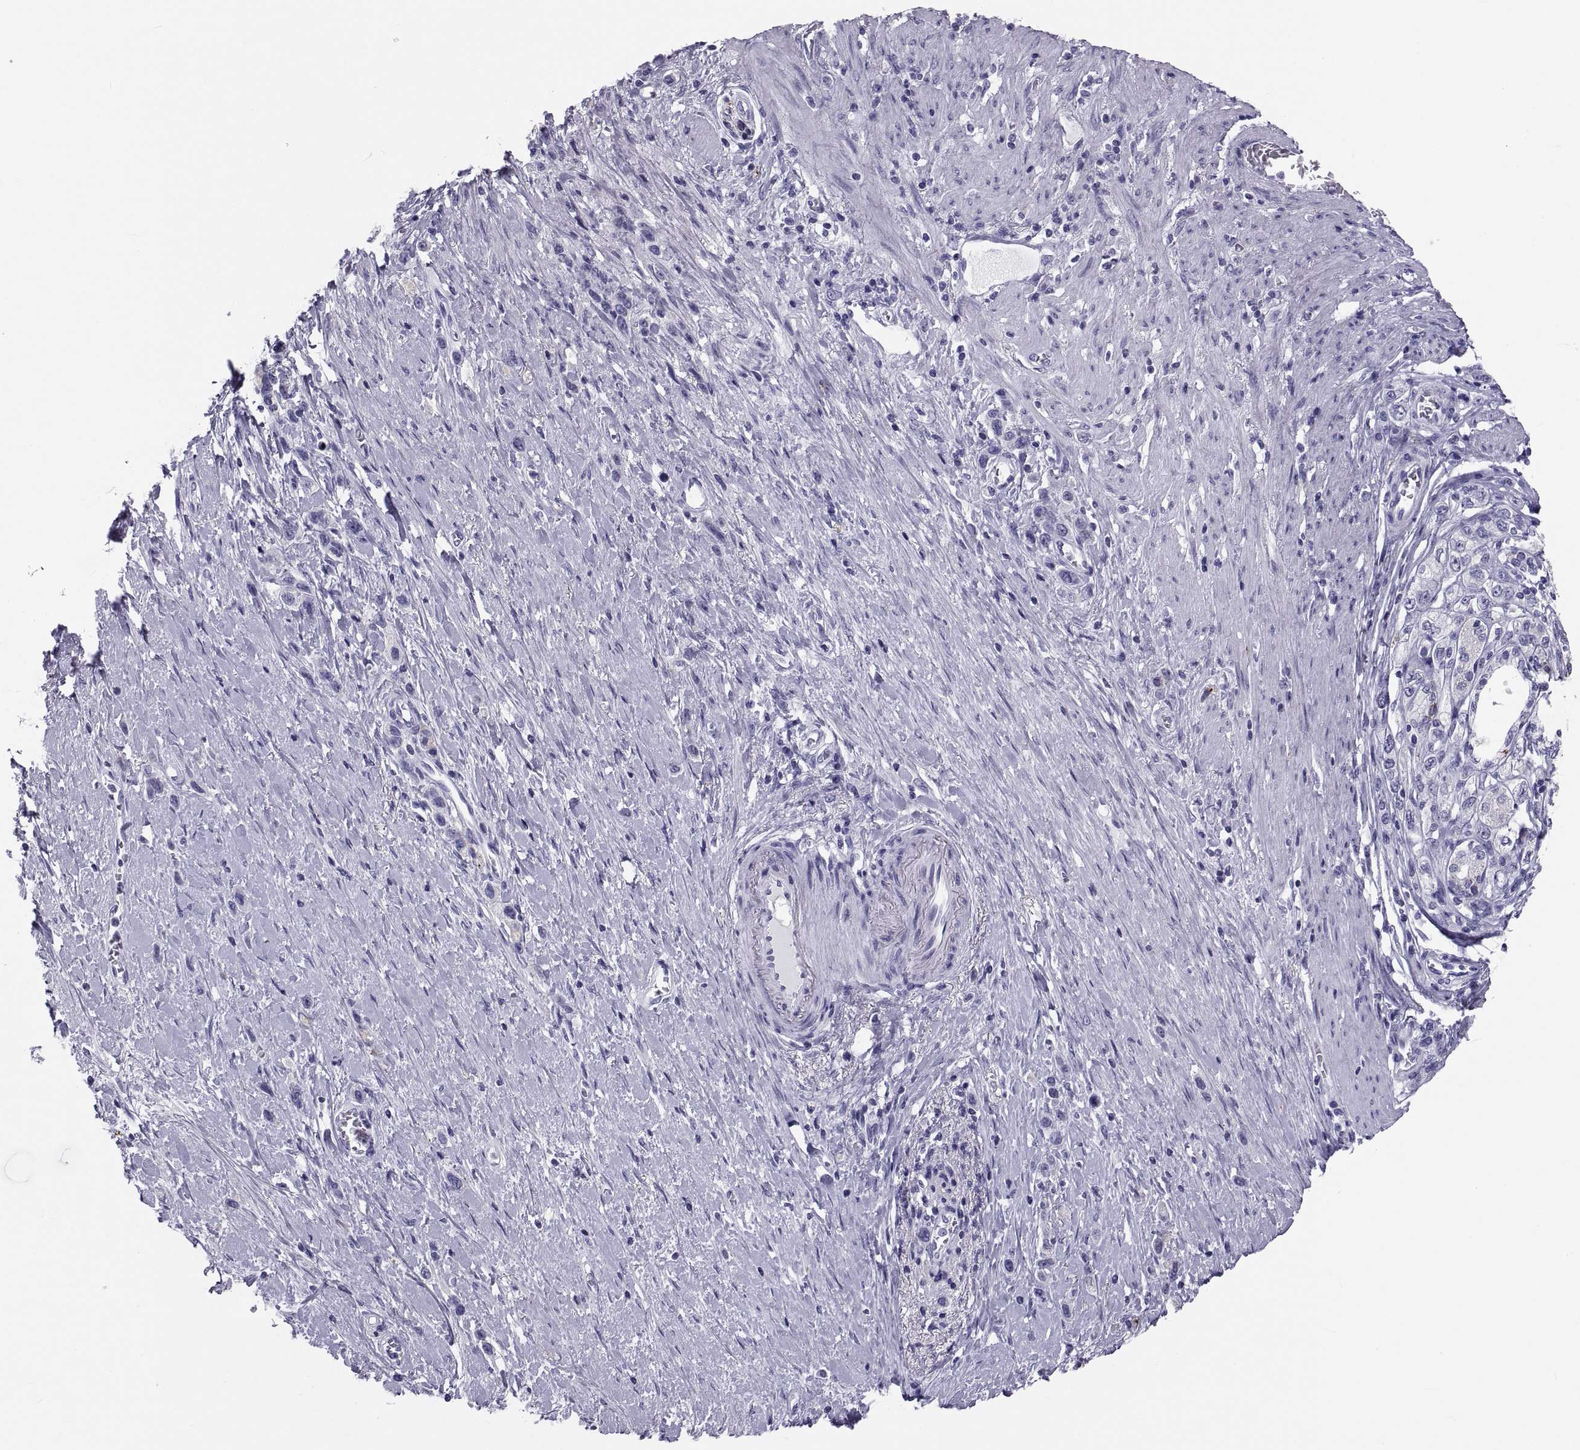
{"staining": {"intensity": "negative", "quantity": "none", "location": "none"}, "tissue": "stomach cancer", "cell_type": "Tumor cells", "image_type": "cancer", "snomed": [{"axis": "morphology", "description": "Normal tissue, NOS"}, {"axis": "morphology", "description": "Adenocarcinoma, NOS"}, {"axis": "morphology", "description": "Adenocarcinoma, High grade"}, {"axis": "topography", "description": "Stomach, upper"}, {"axis": "topography", "description": "Stomach"}], "caption": "Immunohistochemical staining of human stomach cancer shows no significant positivity in tumor cells.", "gene": "DEFB129", "patient": {"sex": "female", "age": 65}}